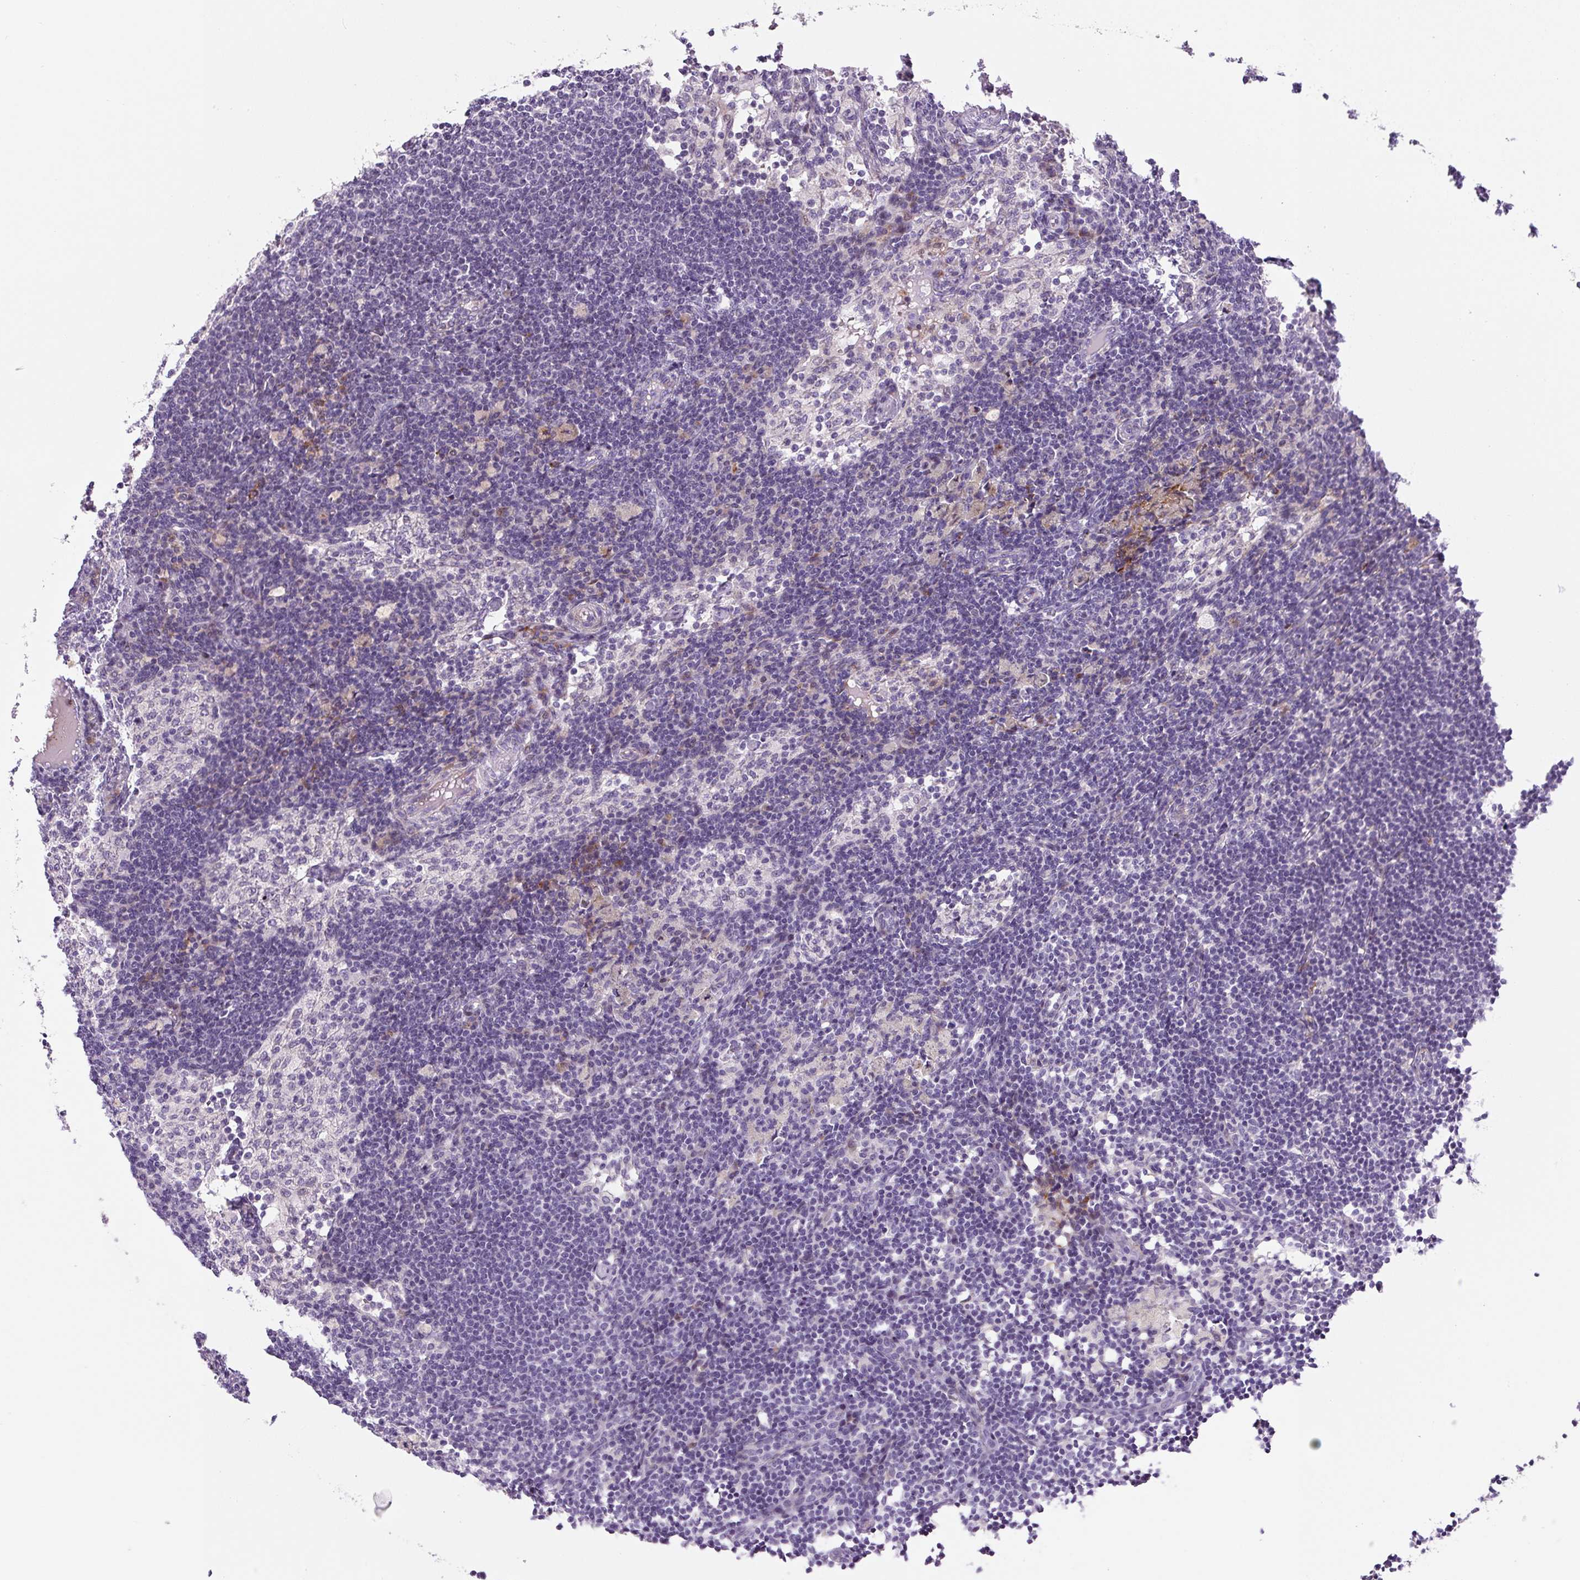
{"staining": {"intensity": "negative", "quantity": "none", "location": "none"}, "tissue": "lymph node", "cell_type": "Germinal center cells", "image_type": "normal", "snomed": [{"axis": "morphology", "description": "Normal tissue, NOS"}, {"axis": "topography", "description": "Lymph node"}], "caption": "Photomicrograph shows no significant protein staining in germinal center cells of unremarkable lymph node. Nuclei are stained in blue.", "gene": "DISP3", "patient": {"sex": "male", "age": 49}}